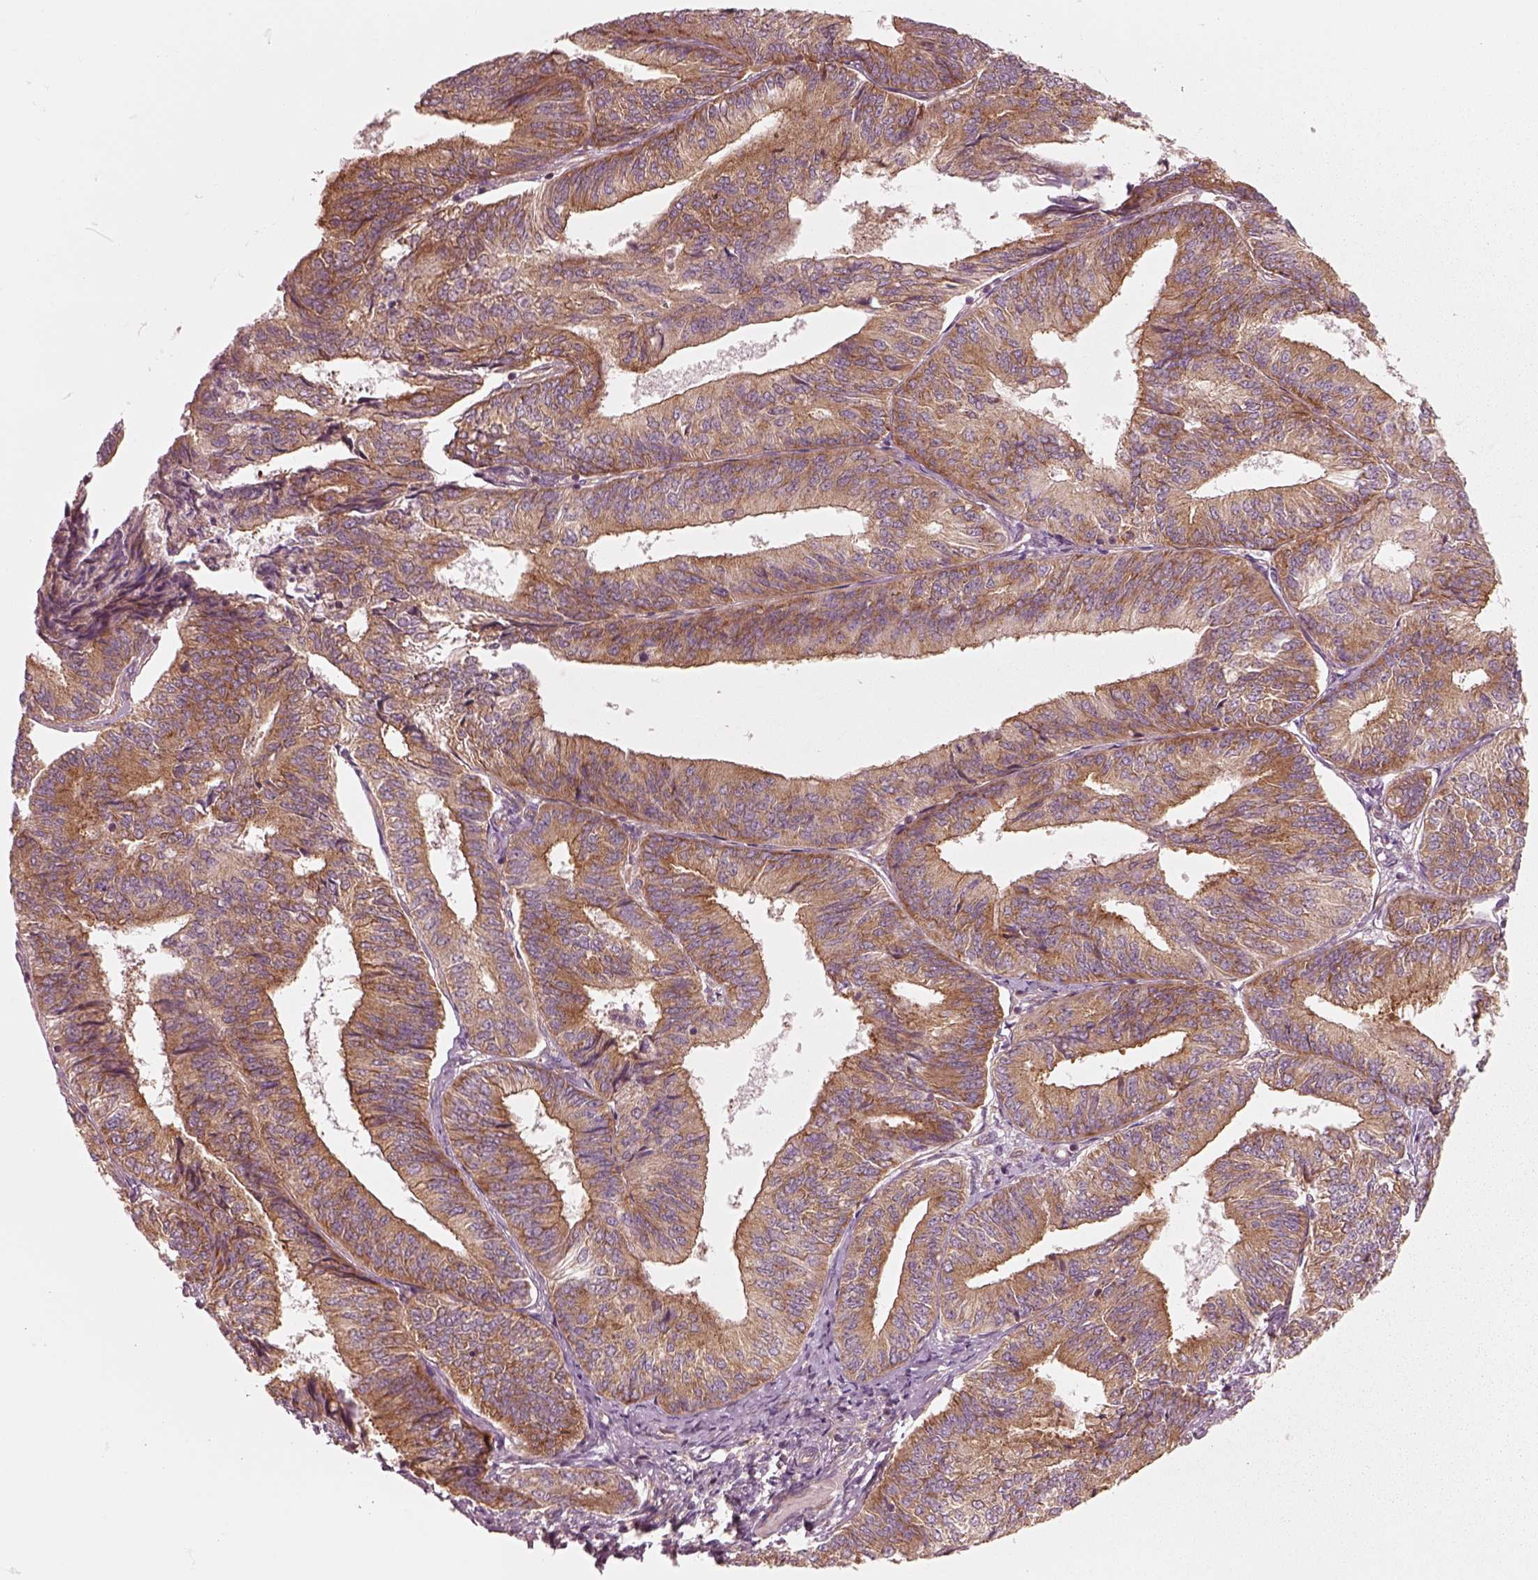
{"staining": {"intensity": "moderate", "quantity": ">75%", "location": "cytoplasmic/membranous"}, "tissue": "endometrial cancer", "cell_type": "Tumor cells", "image_type": "cancer", "snomed": [{"axis": "morphology", "description": "Adenocarcinoma, NOS"}, {"axis": "topography", "description": "Endometrium"}], "caption": "Moderate cytoplasmic/membranous expression is present in approximately >75% of tumor cells in adenocarcinoma (endometrial). (Brightfield microscopy of DAB IHC at high magnification).", "gene": "CNOT2", "patient": {"sex": "female", "age": 58}}